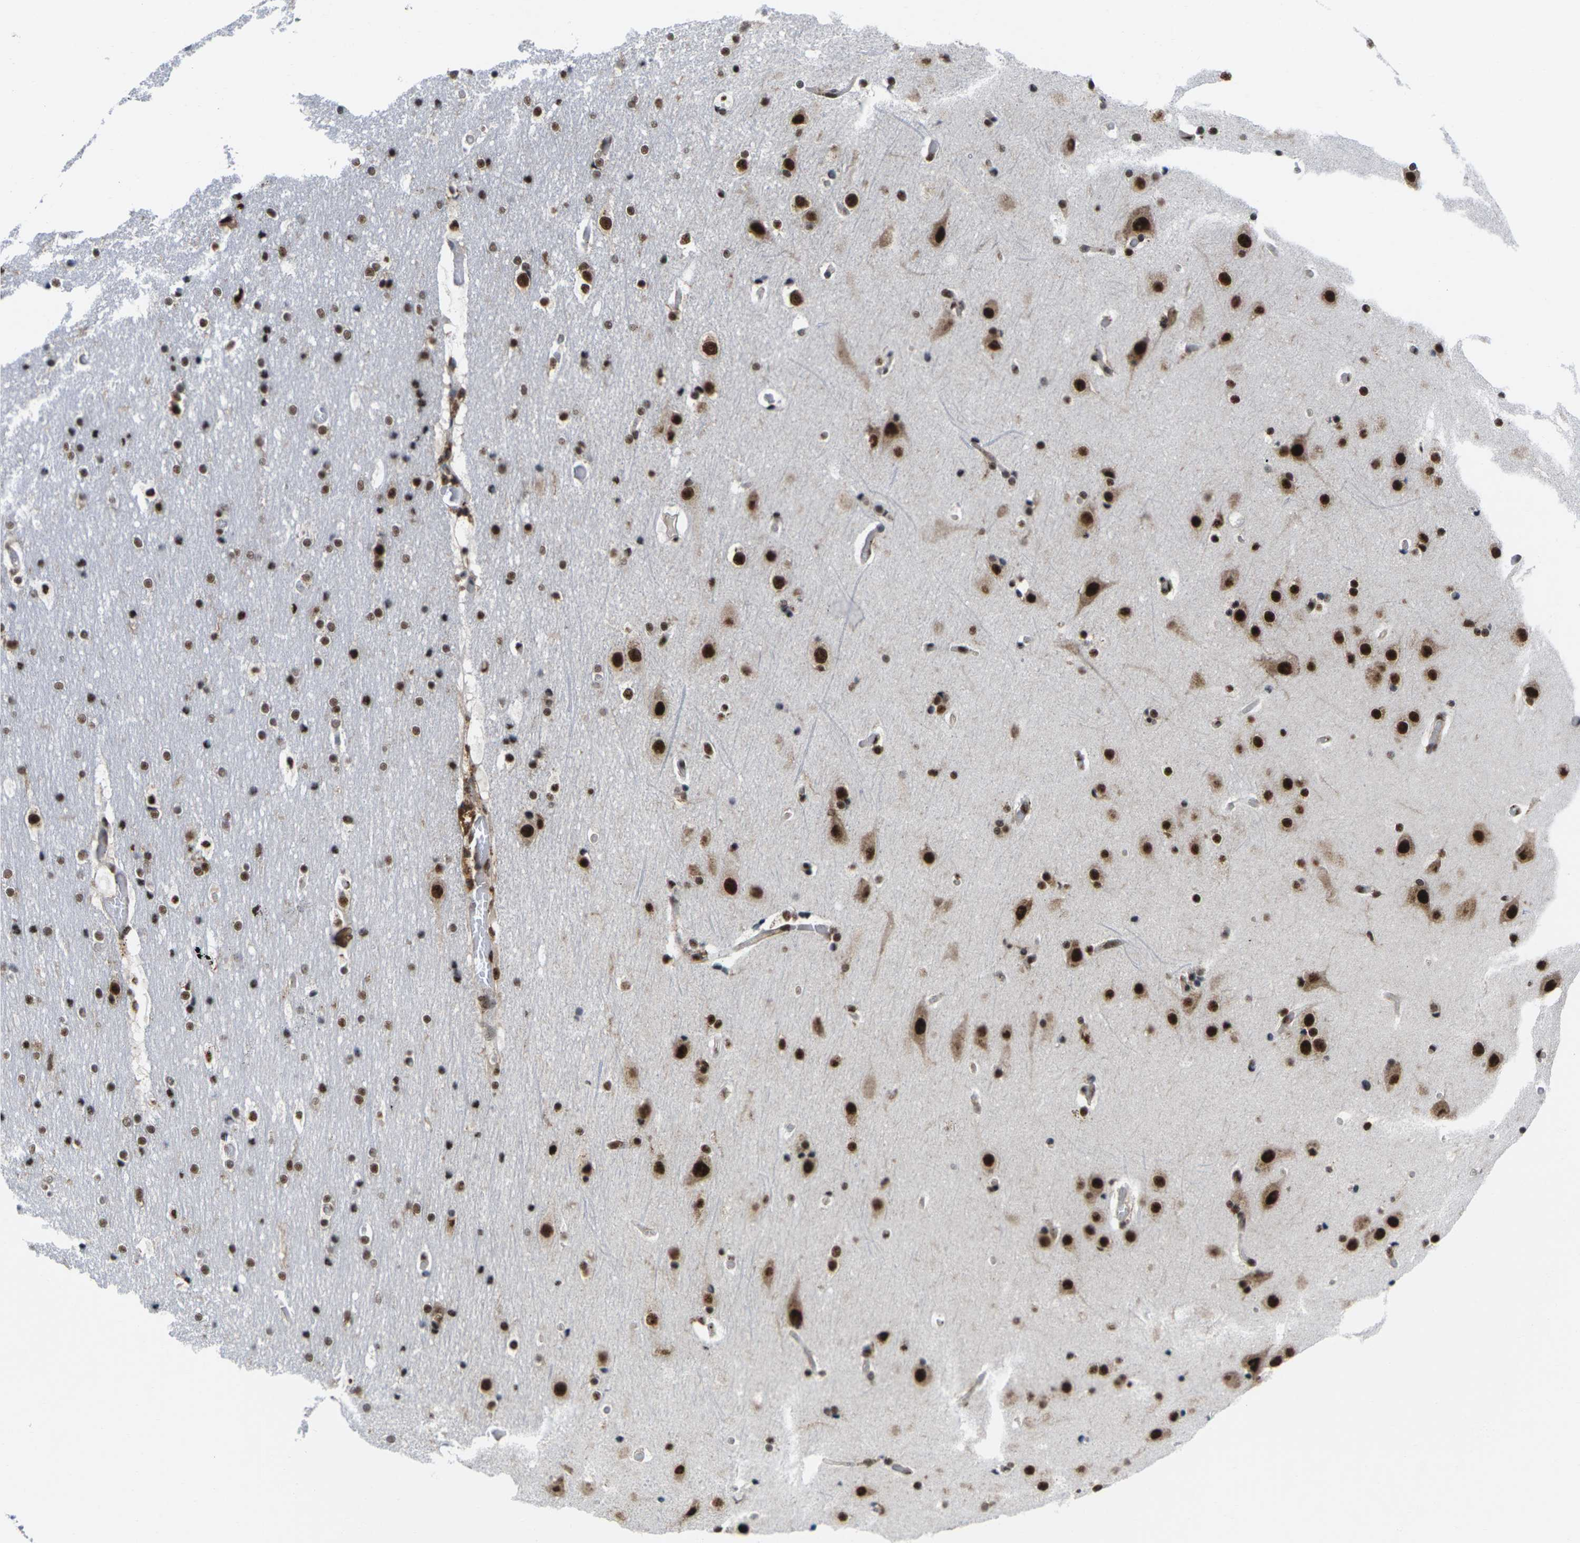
{"staining": {"intensity": "strong", "quantity": ">75%", "location": "nuclear"}, "tissue": "cerebral cortex", "cell_type": "Endothelial cells", "image_type": "normal", "snomed": [{"axis": "morphology", "description": "Normal tissue, NOS"}, {"axis": "topography", "description": "Cerebral cortex"}], "caption": "Immunohistochemical staining of normal cerebral cortex shows >75% levels of strong nuclear protein expression in about >75% of endothelial cells. (DAB IHC with brightfield microscopy, high magnification).", "gene": "MAGOH", "patient": {"sex": "male", "age": 57}}